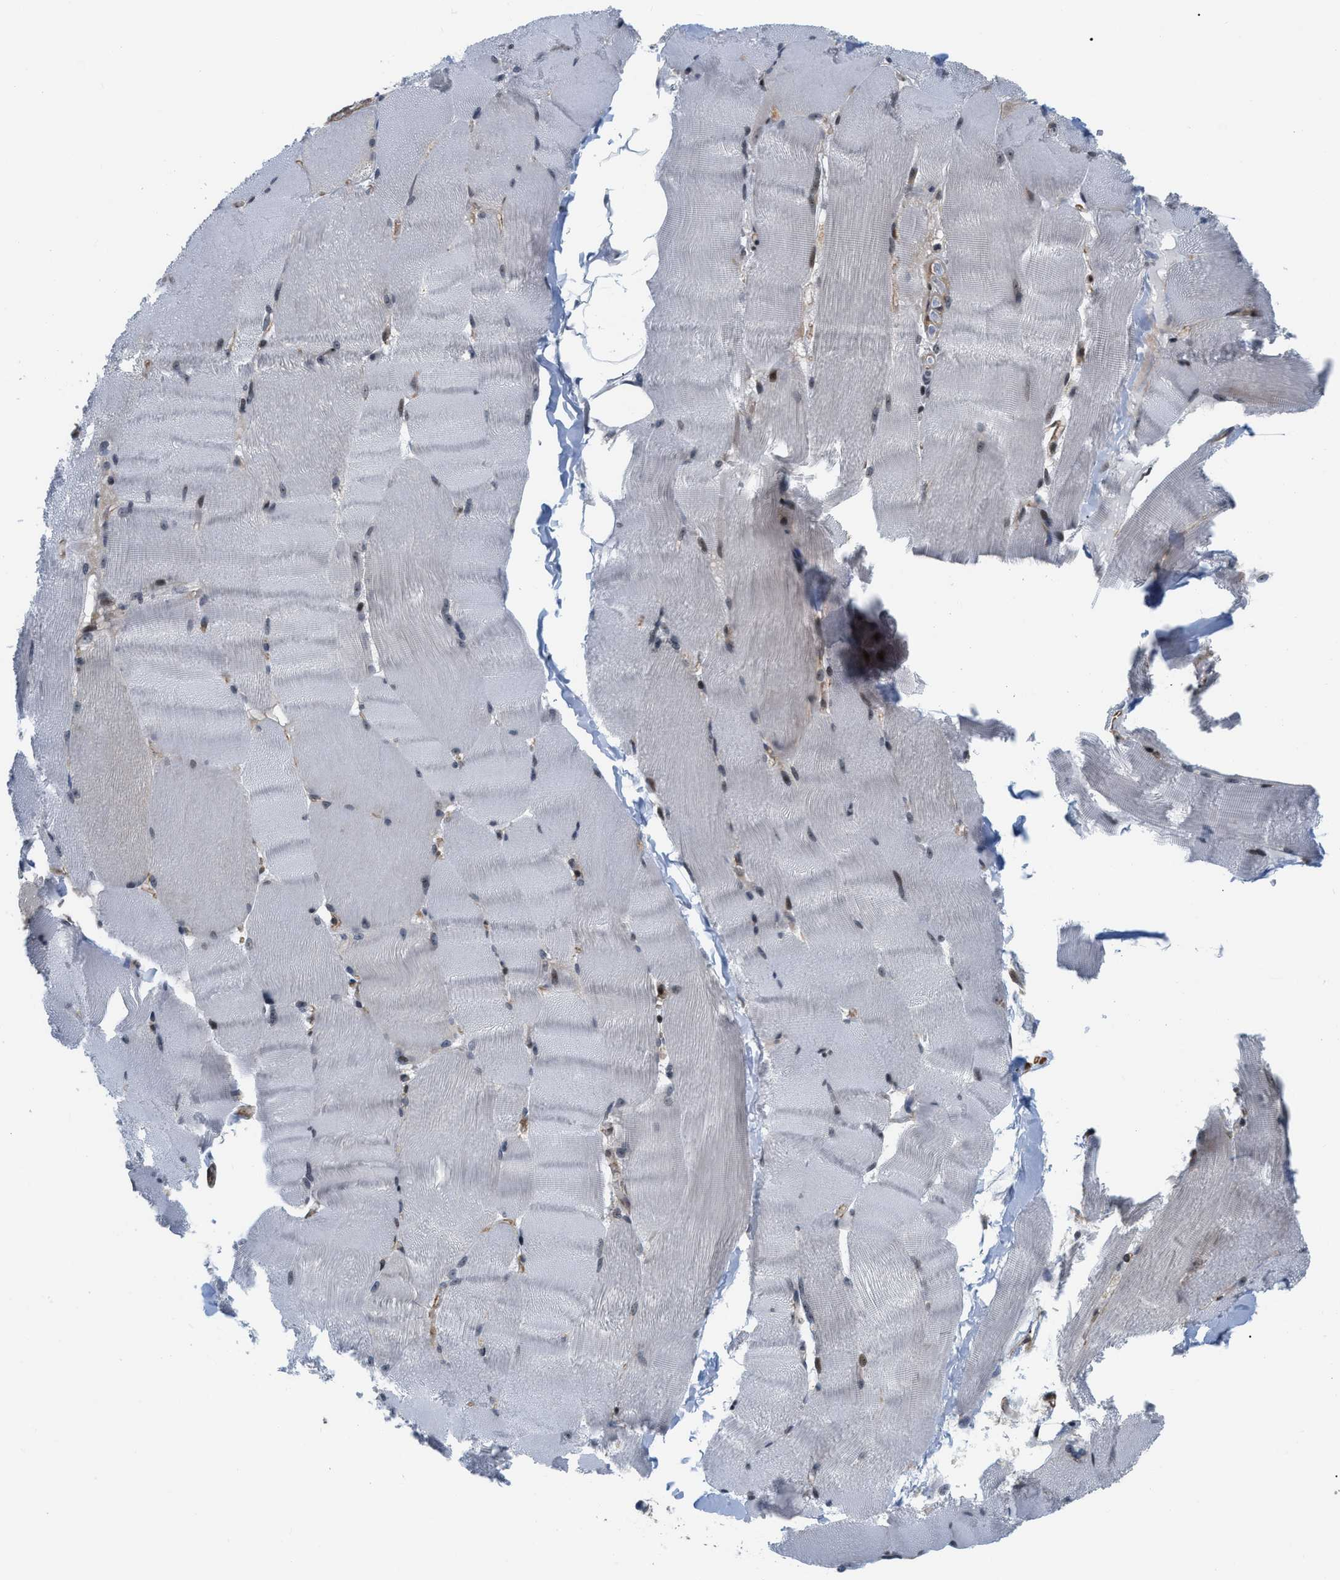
{"staining": {"intensity": "negative", "quantity": "none", "location": "none"}, "tissue": "skeletal muscle", "cell_type": "Myocytes", "image_type": "normal", "snomed": [{"axis": "morphology", "description": "Normal tissue, NOS"}, {"axis": "topography", "description": "Skin"}, {"axis": "topography", "description": "Skeletal muscle"}], "caption": "The photomicrograph reveals no significant positivity in myocytes of skeletal muscle.", "gene": "GPRASP2", "patient": {"sex": "male", "age": 83}}